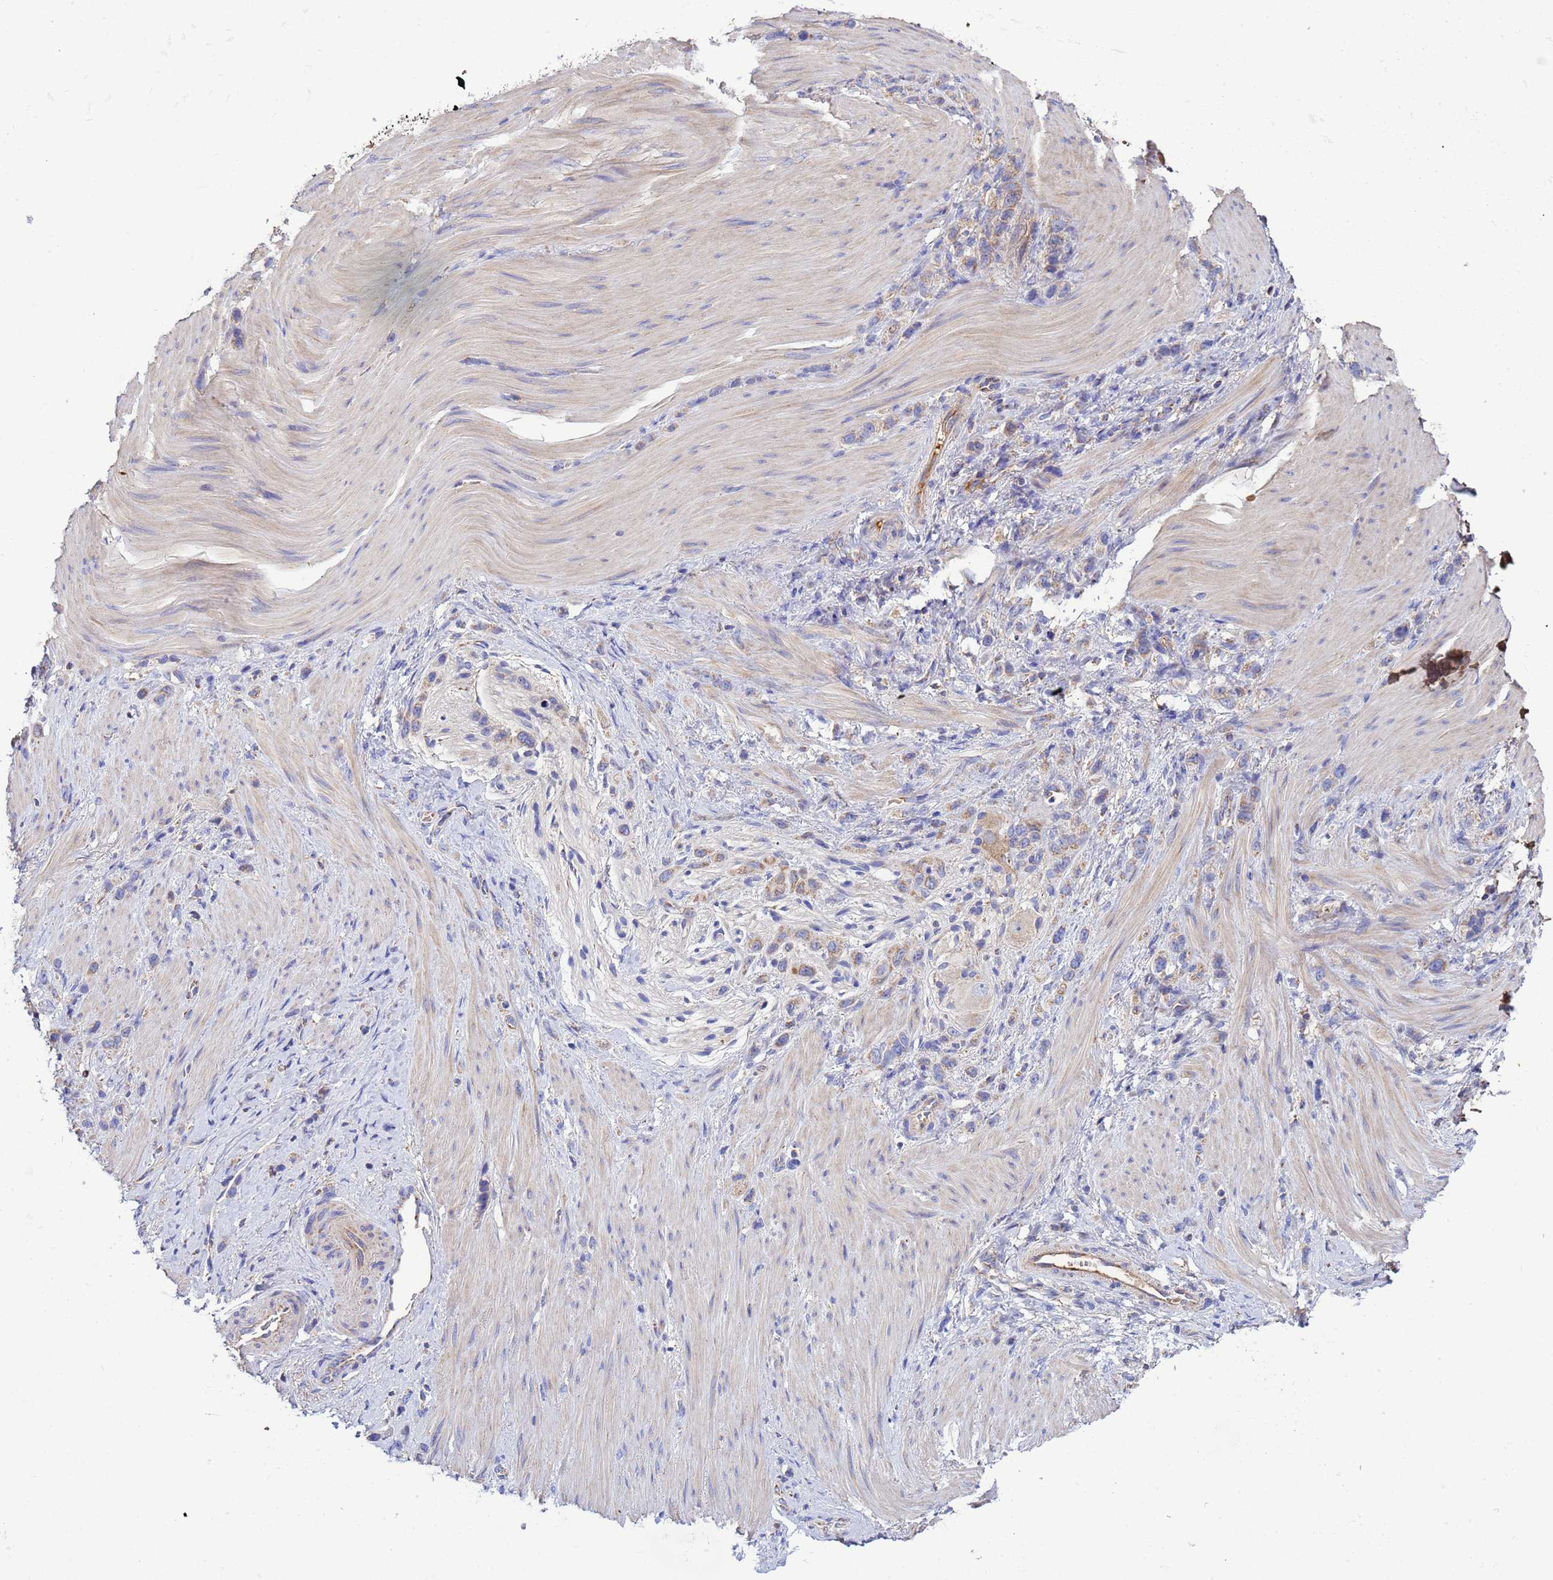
{"staining": {"intensity": "weak", "quantity": "<25%", "location": "cytoplasmic/membranous"}, "tissue": "stomach cancer", "cell_type": "Tumor cells", "image_type": "cancer", "snomed": [{"axis": "morphology", "description": "Adenocarcinoma, NOS"}, {"axis": "topography", "description": "Stomach"}], "caption": "IHC histopathology image of human stomach cancer stained for a protein (brown), which shows no staining in tumor cells.", "gene": "GLUD1", "patient": {"sex": "female", "age": 65}}